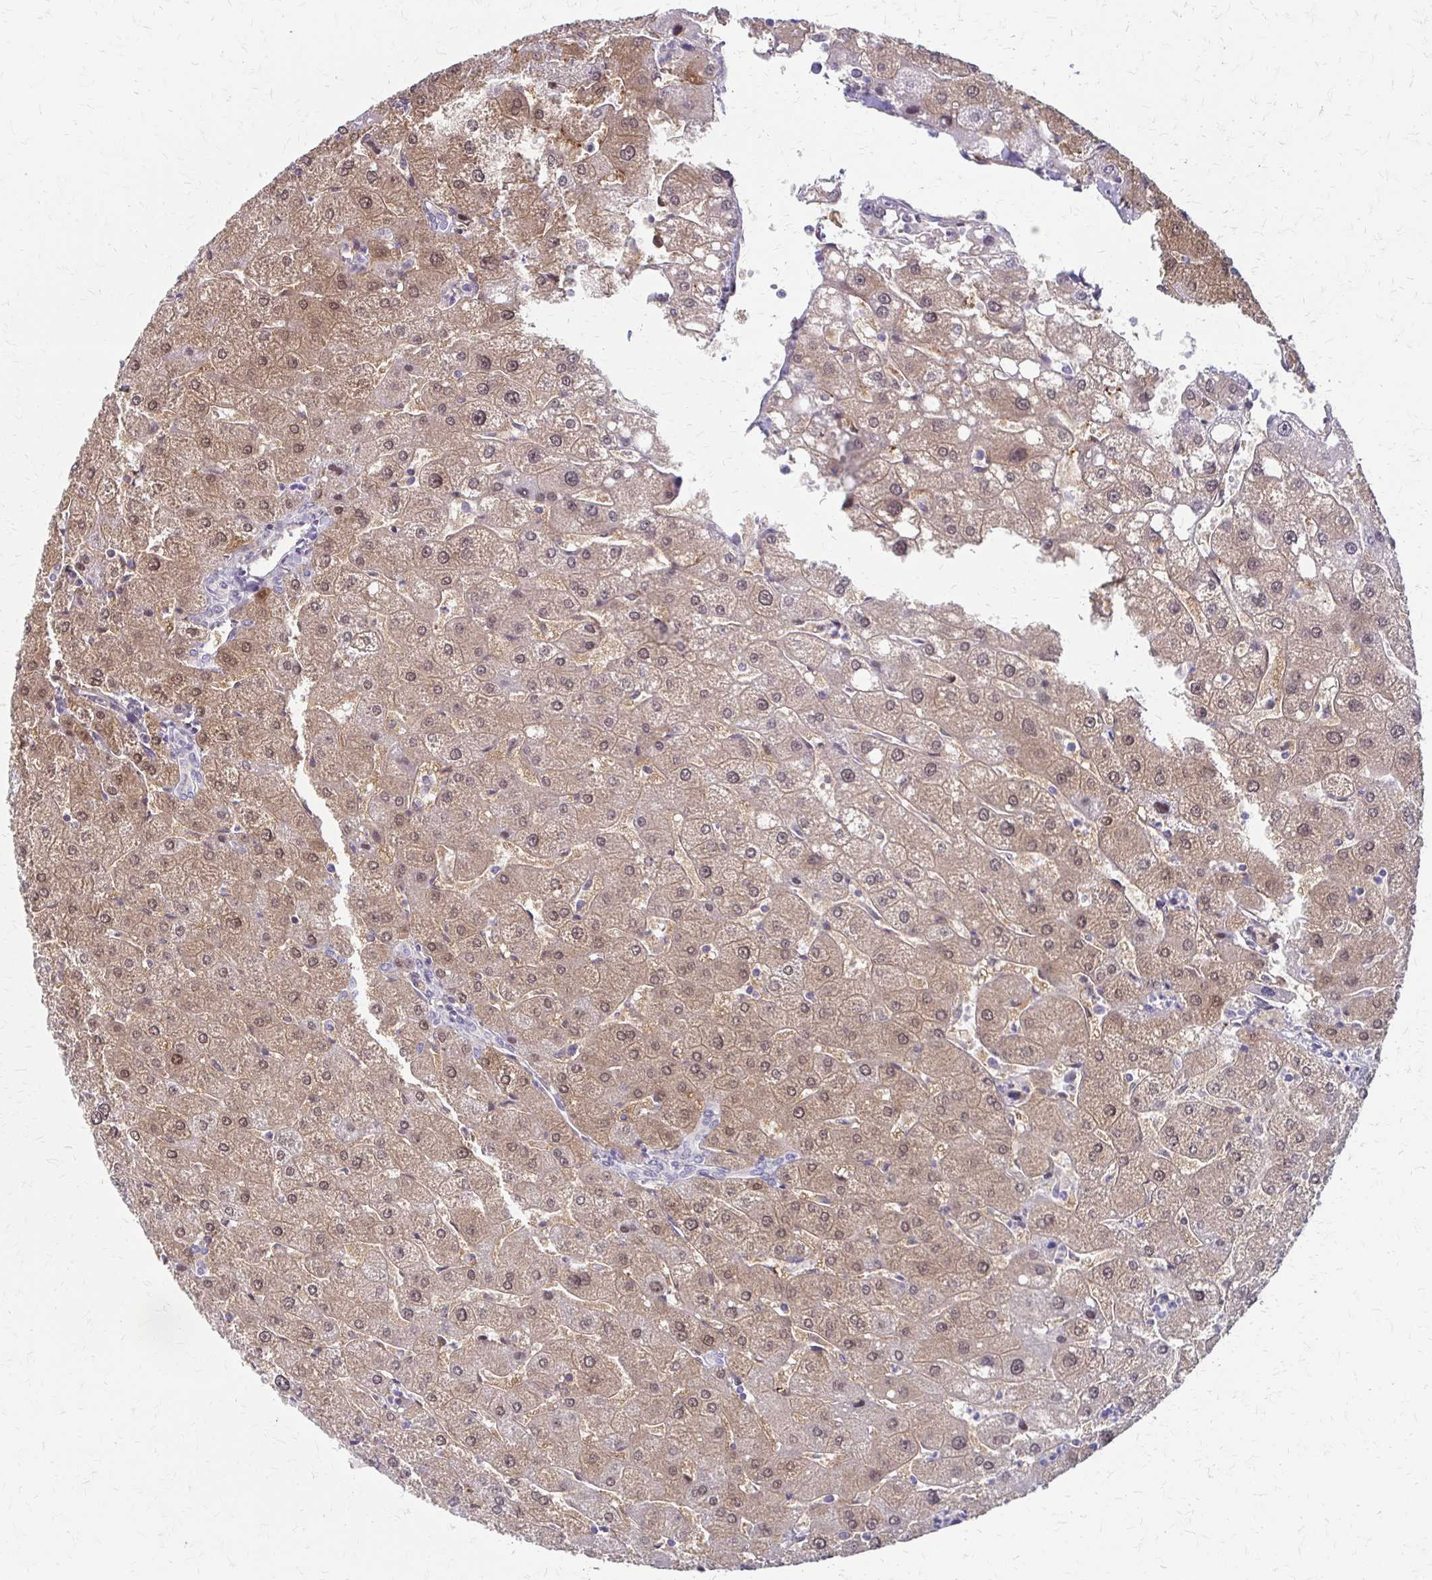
{"staining": {"intensity": "weak", "quantity": ">75%", "location": "cytoplasmic/membranous"}, "tissue": "liver", "cell_type": "Cholangiocytes", "image_type": "normal", "snomed": [{"axis": "morphology", "description": "Normal tissue, NOS"}, {"axis": "topography", "description": "Liver"}], "caption": "IHC photomicrograph of unremarkable liver: human liver stained using immunohistochemistry displays low levels of weak protein expression localized specifically in the cytoplasmic/membranous of cholangiocytes, appearing as a cytoplasmic/membranous brown color.", "gene": "CFL2", "patient": {"sex": "male", "age": 67}}